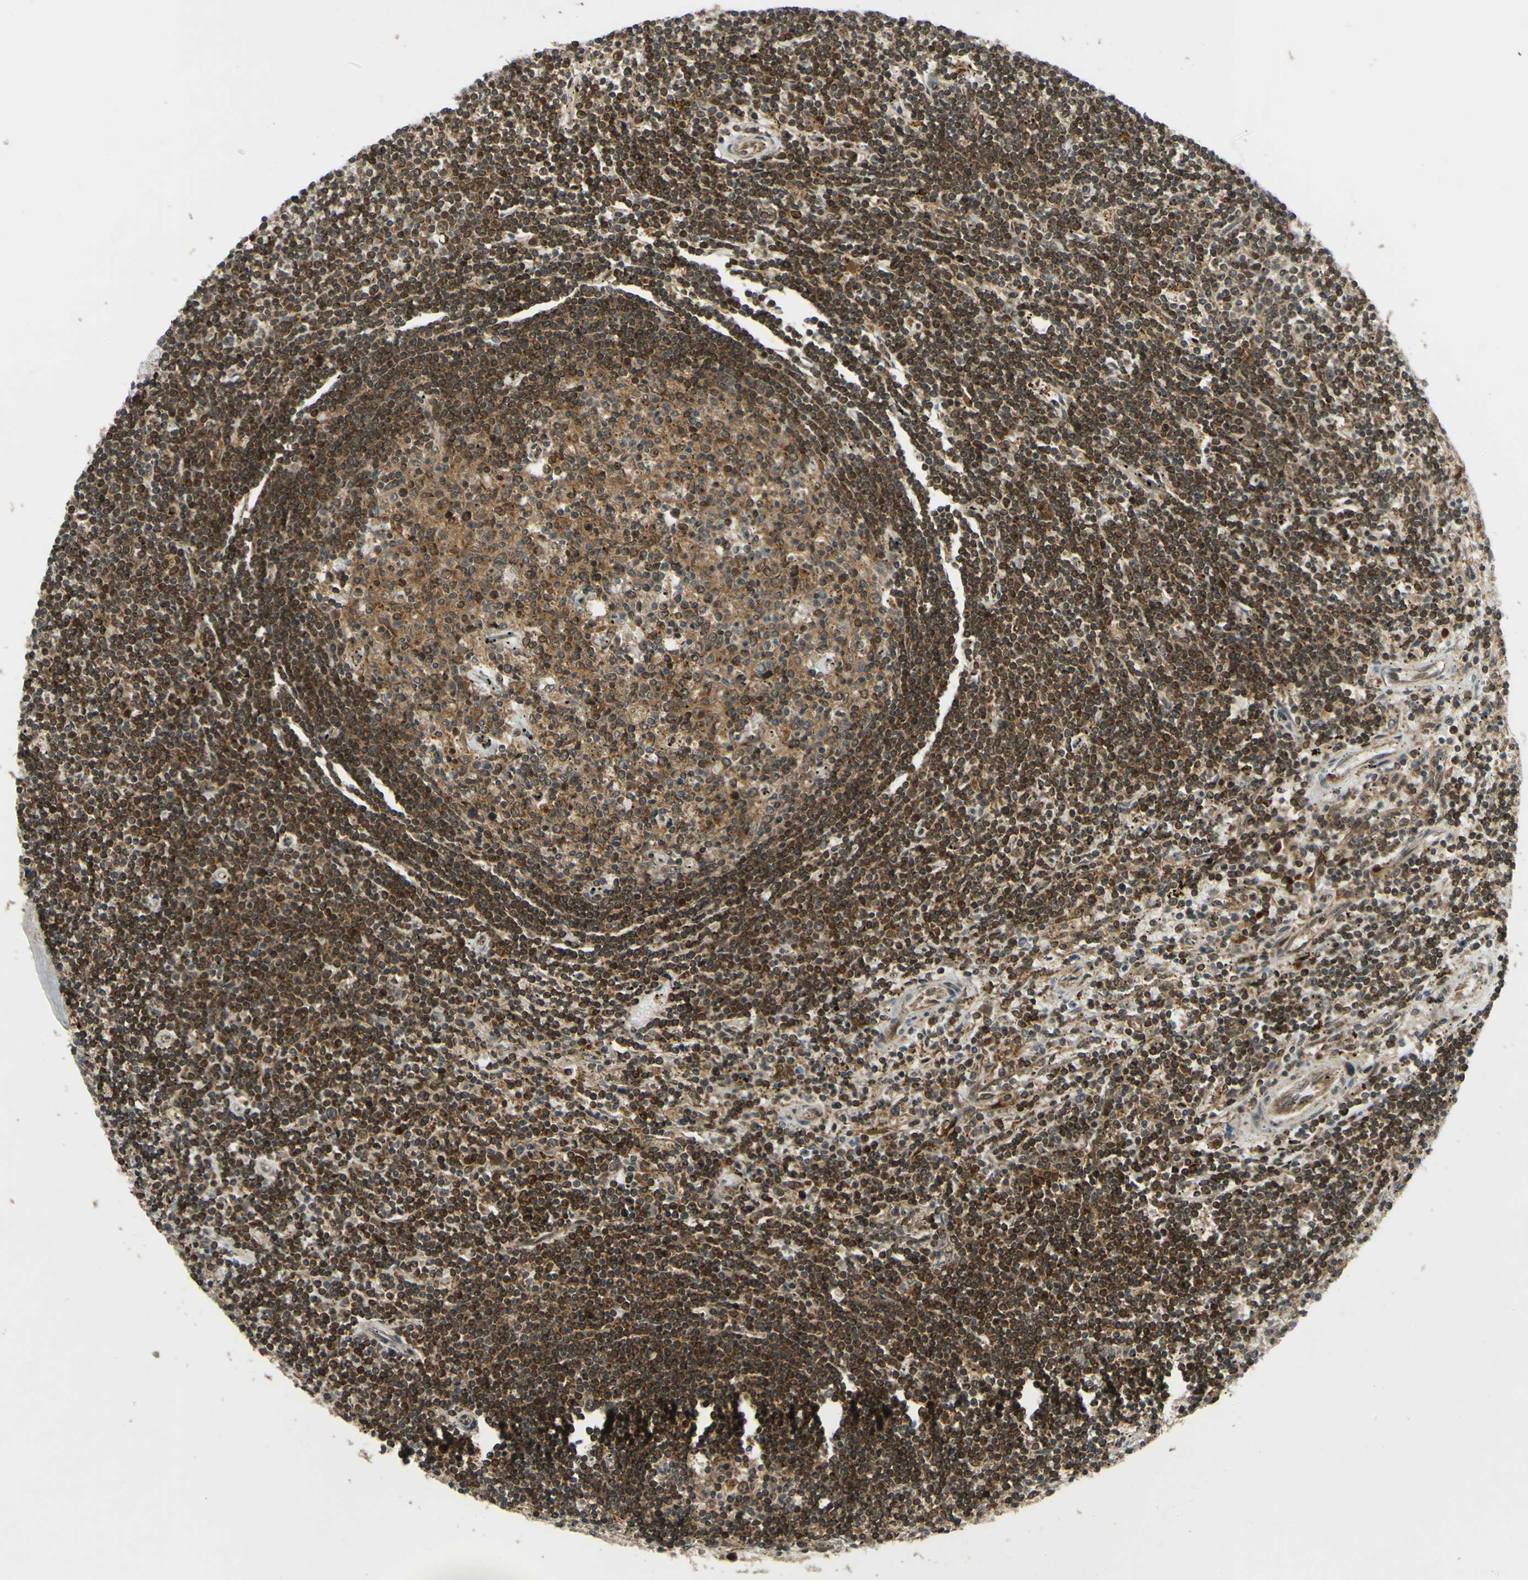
{"staining": {"intensity": "moderate", "quantity": ">75%", "location": "cytoplasmic/membranous,nuclear"}, "tissue": "lymphoma", "cell_type": "Tumor cells", "image_type": "cancer", "snomed": [{"axis": "morphology", "description": "Malignant lymphoma, non-Hodgkin's type, Low grade"}, {"axis": "topography", "description": "Spleen"}], "caption": "Protein expression analysis of lymphoma shows moderate cytoplasmic/membranous and nuclear expression in about >75% of tumor cells. The staining was performed using DAB to visualize the protein expression in brown, while the nuclei were stained in blue with hematoxylin (Magnification: 20x).", "gene": "ABCC8", "patient": {"sex": "male", "age": 76}}